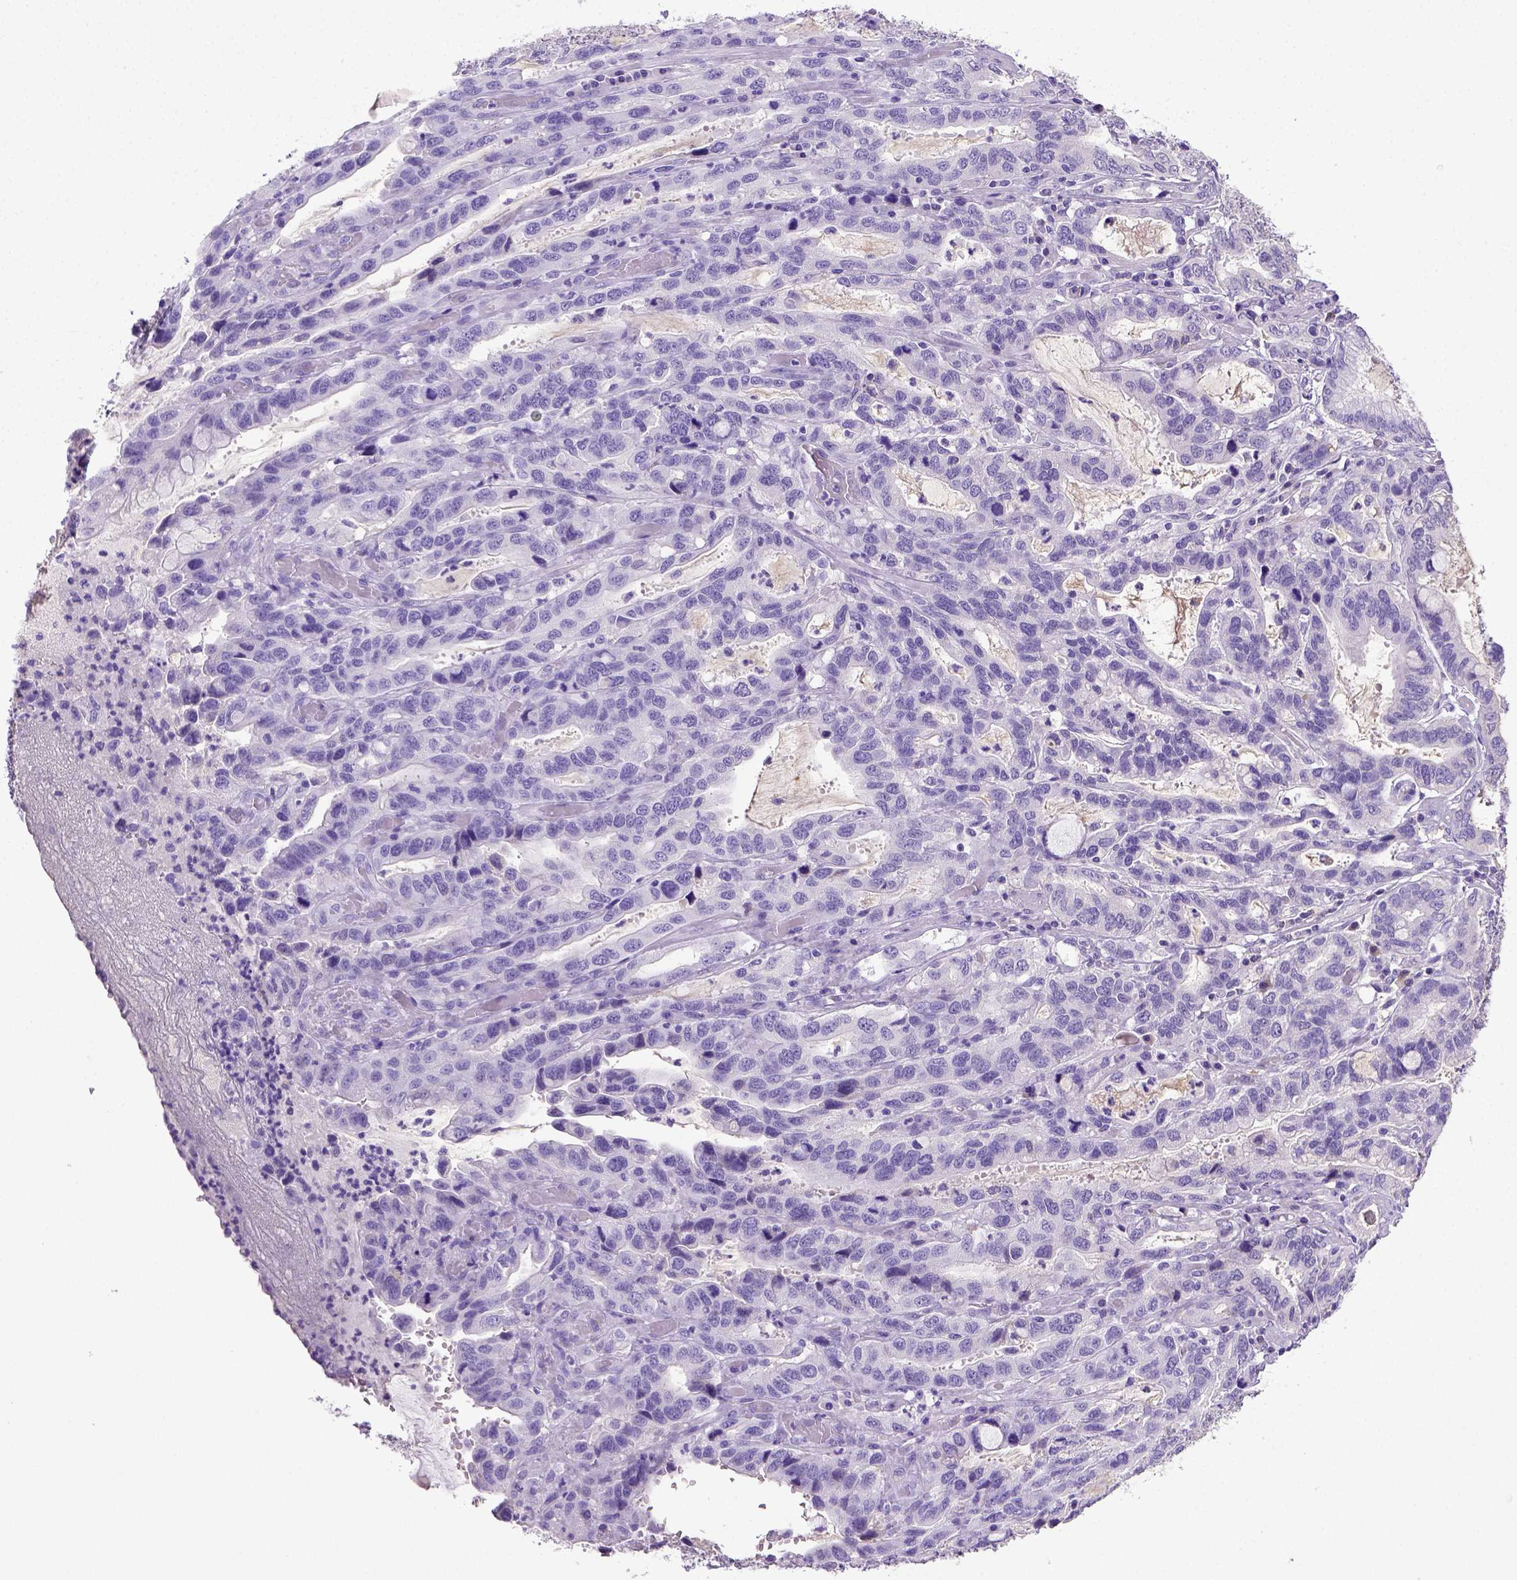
{"staining": {"intensity": "negative", "quantity": "none", "location": "none"}, "tissue": "stomach cancer", "cell_type": "Tumor cells", "image_type": "cancer", "snomed": [{"axis": "morphology", "description": "Adenocarcinoma, NOS"}, {"axis": "topography", "description": "Stomach, lower"}], "caption": "Tumor cells are negative for protein expression in human stomach adenocarcinoma.", "gene": "ITIH4", "patient": {"sex": "female", "age": 76}}